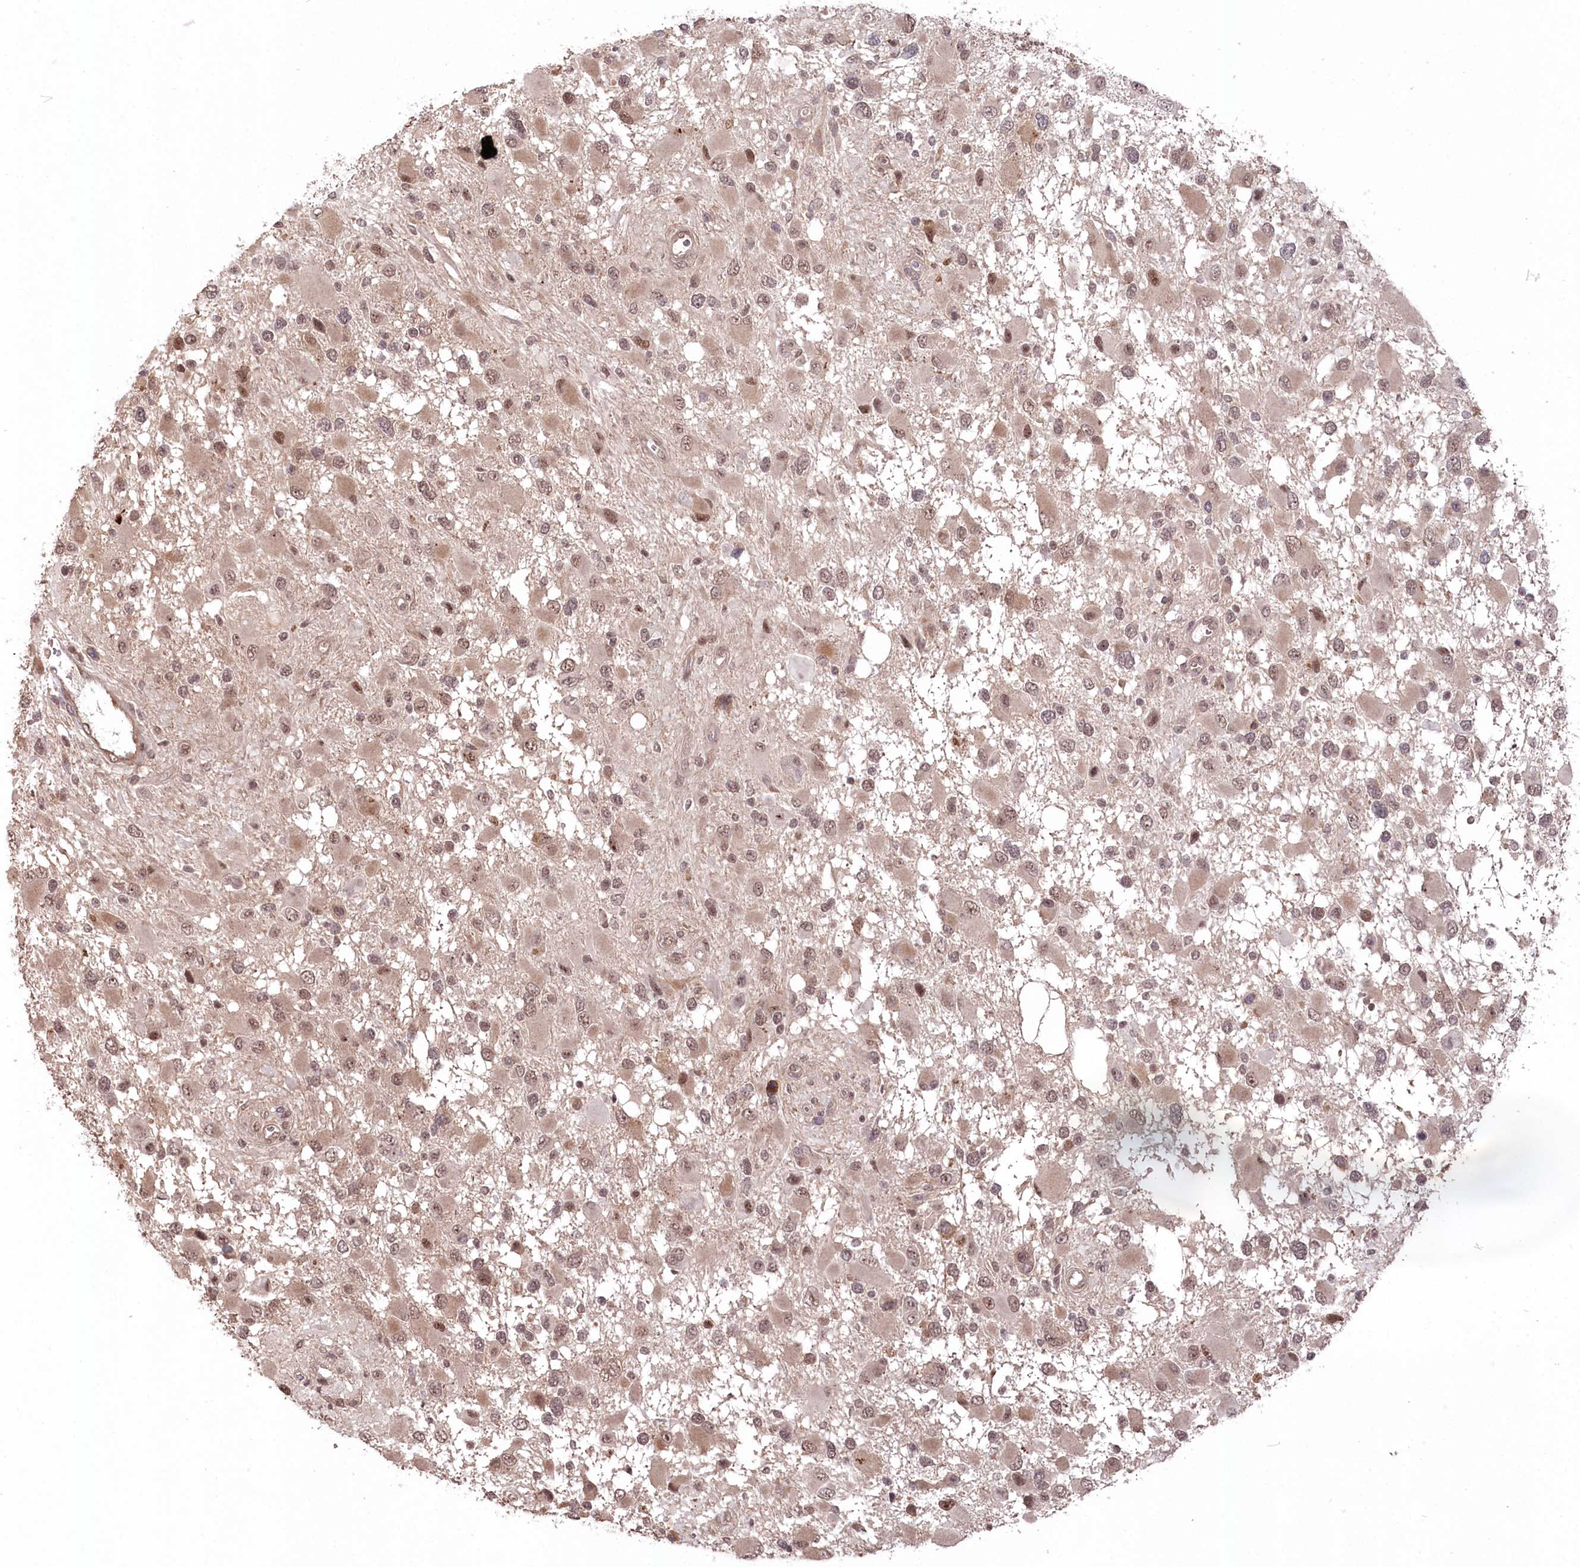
{"staining": {"intensity": "moderate", "quantity": ">75%", "location": "nuclear"}, "tissue": "glioma", "cell_type": "Tumor cells", "image_type": "cancer", "snomed": [{"axis": "morphology", "description": "Glioma, malignant, High grade"}, {"axis": "topography", "description": "Brain"}], "caption": "Tumor cells reveal medium levels of moderate nuclear staining in about >75% of cells in human glioma.", "gene": "CCSER2", "patient": {"sex": "male", "age": 53}}